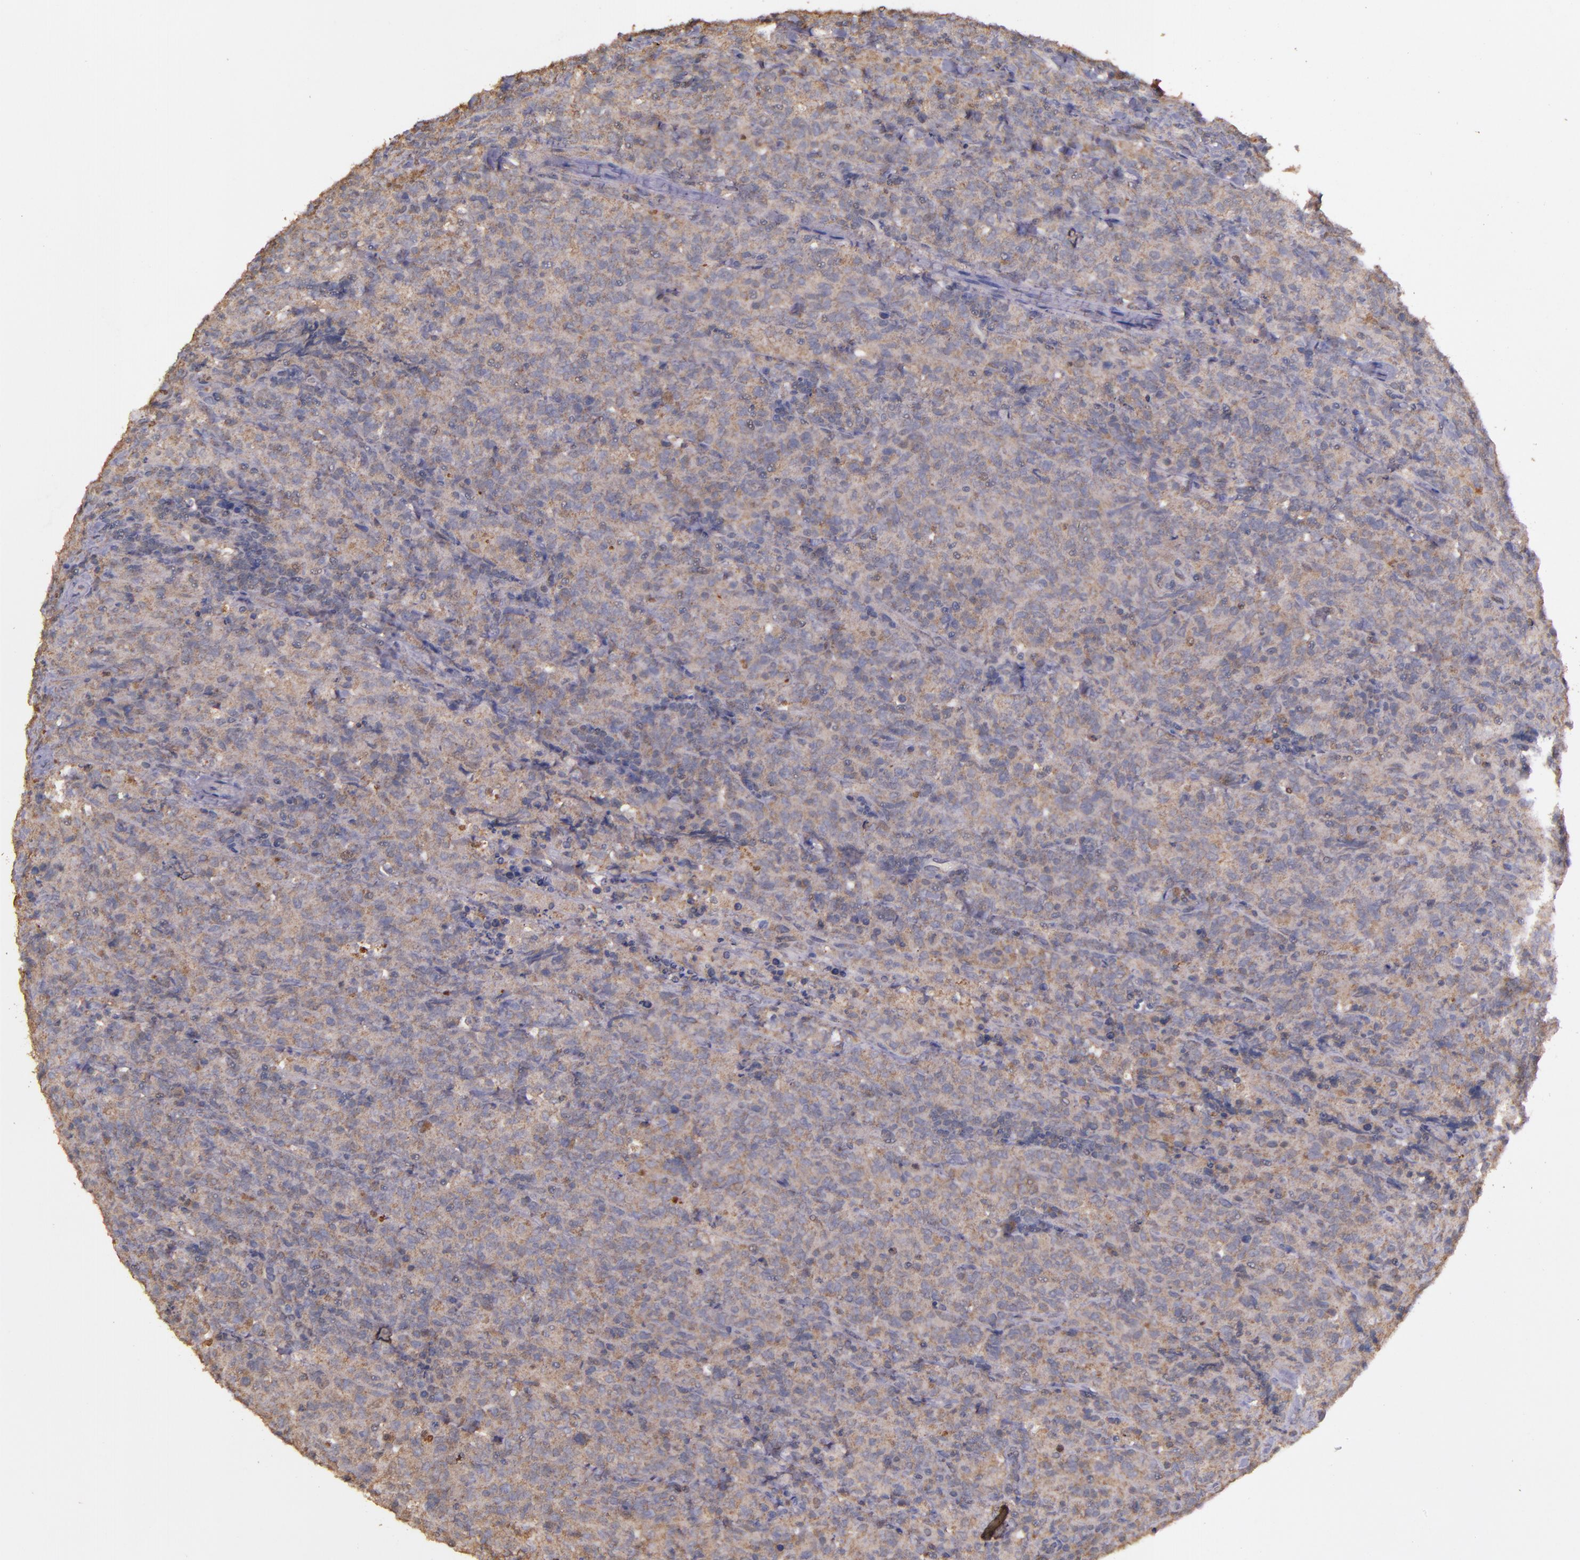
{"staining": {"intensity": "negative", "quantity": "none", "location": "none"}, "tissue": "lymphoma", "cell_type": "Tumor cells", "image_type": "cancer", "snomed": [{"axis": "morphology", "description": "Malignant lymphoma, non-Hodgkin's type, High grade"}, {"axis": "topography", "description": "Tonsil"}], "caption": "A histopathology image of lymphoma stained for a protein reveals no brown staining in tumor cells. The staining was performed using DAB (3,3'-diaminobenzidine) to visualize the protein expression in brown, while the nuclei were stained in blue with hematoxylin (Magnification: 20x).", "gene": "HECTD1", "patient": {"sex": "female", "age": 36}}